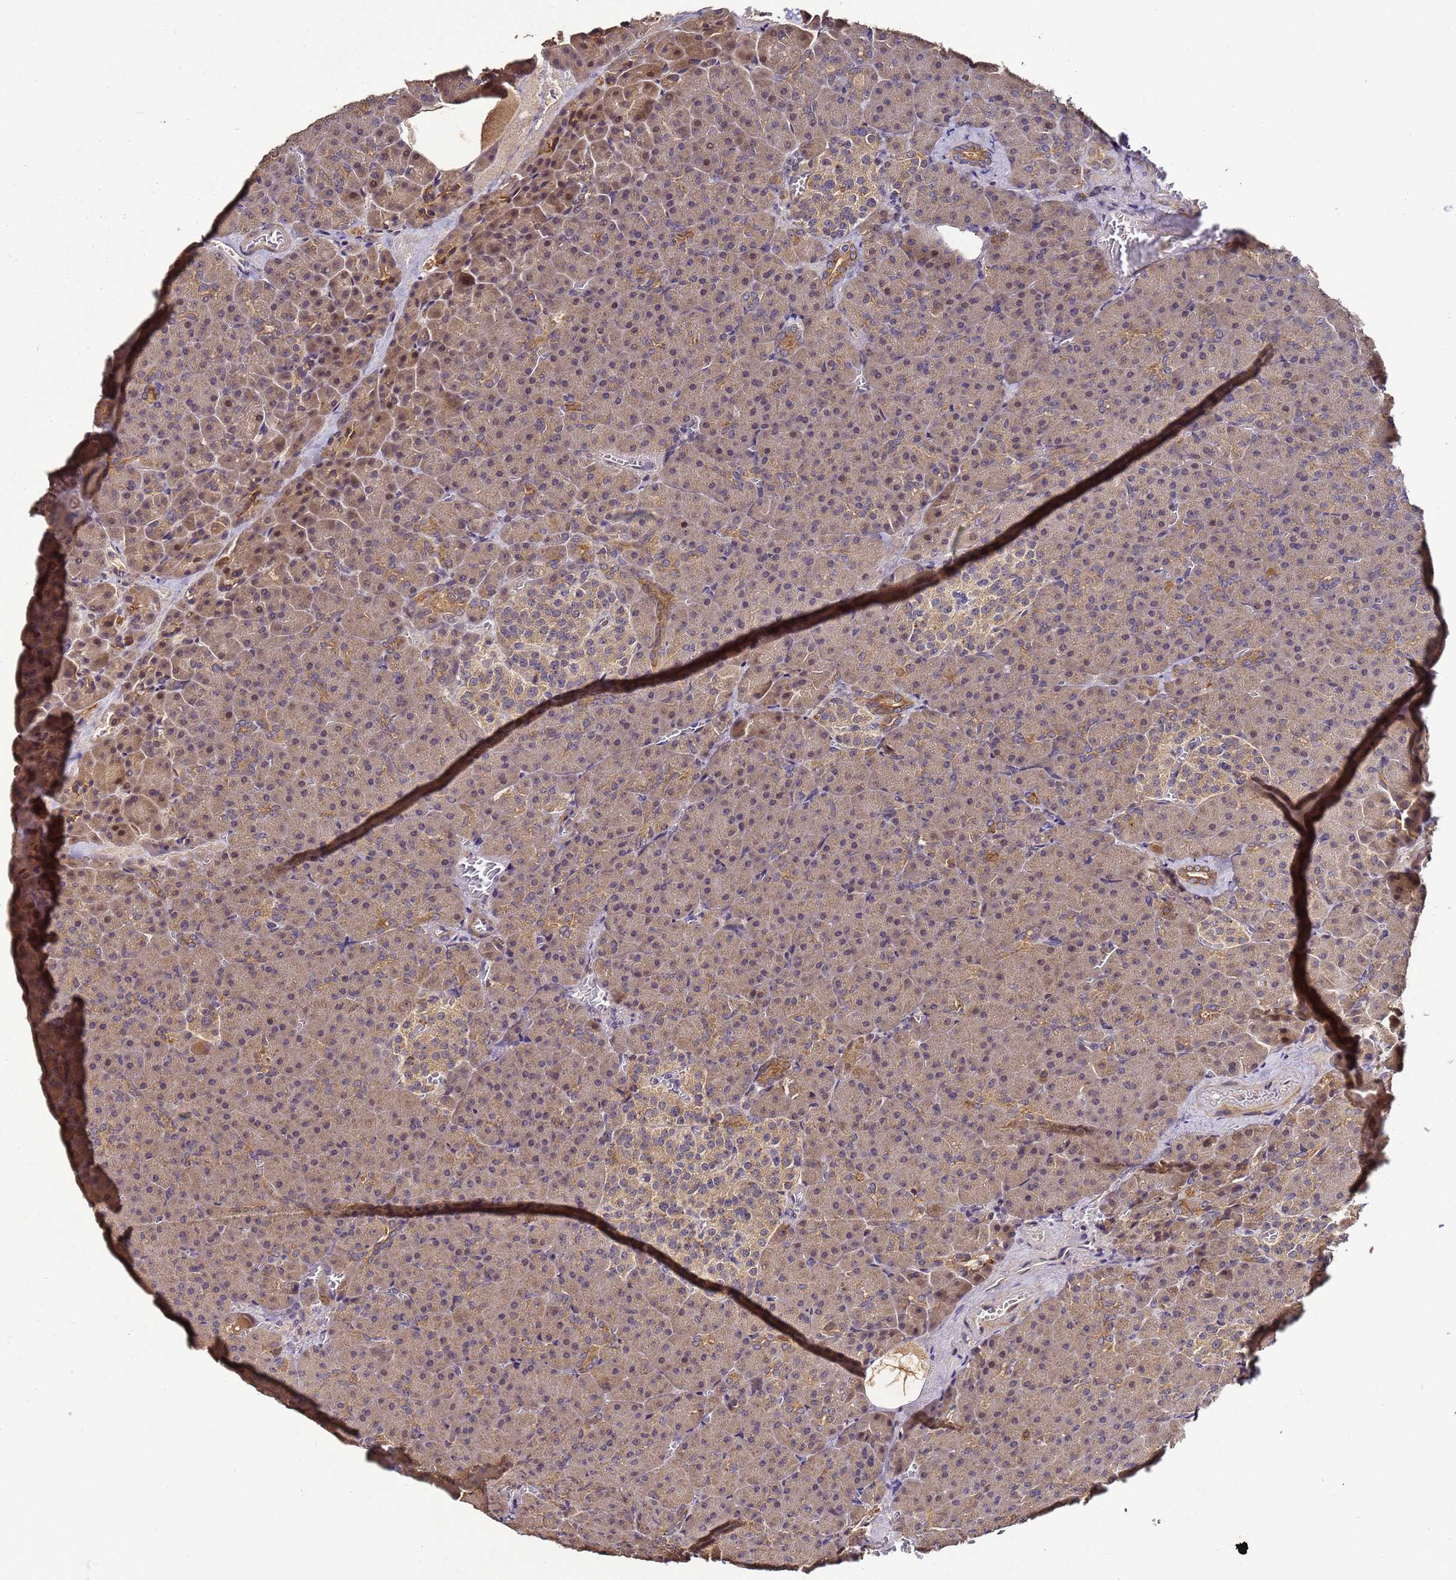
{"staining": {"intensity": "moderate", "quantity": ">75%", "location": "cytoplasmic/membranous"}, "tissue": "pancreas", "cell_type": "Exocrine glandular cells", "image_type": "normal", "snomed": [{"axis": "morphology", "description": "Normal tissue, NOS"}, {"axis": "topography", "description": "Pancreas"}], "caption": "Human pancreas stained with a brown dye exhibits moderate cytoplasmic/membranous positive expression in approximately >75% of exocrine glandular cells.", "gene": "LGI4", "patient": {"sex": "female", "age": 74}}